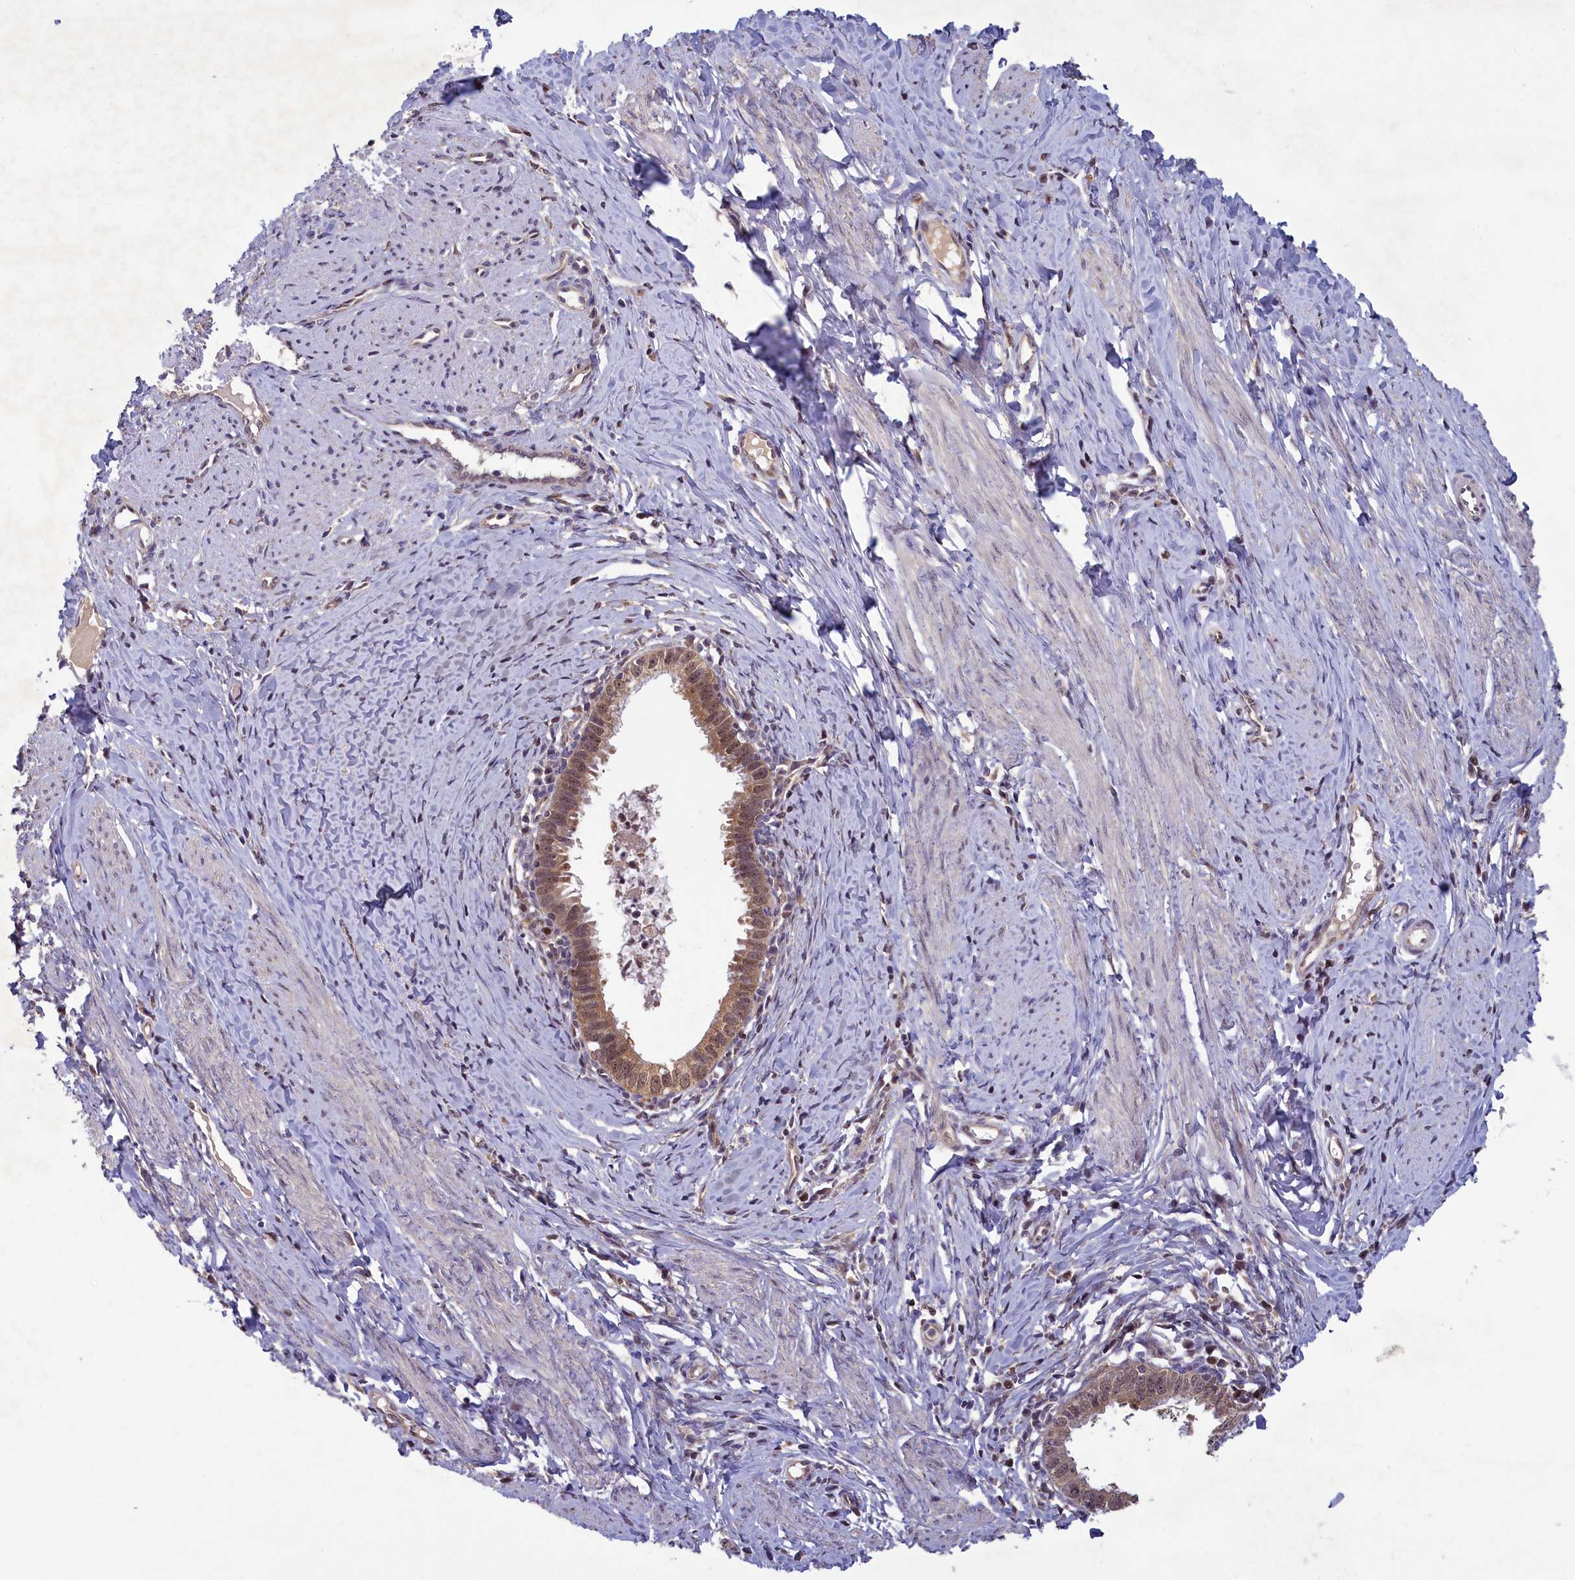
{"staining": {"intensity": "weak", "quantity": ">75%", "location": "cytoplasmic/membranous,nuclear"}, "tissue": "cervical cancer", "cell_type": "Tumor cells", "image_type": "cancer", "snomed": [{"axis": "morphology", "description": "Adenocarcinoma, NOS"}, {"axis": "topography", "description": "Cervix"}], "caption": "This micrograph demonstrates immunohistochemistry staining of cervical cancer (adenocarcinoma), with low weak cytoplasmic/membranous and nuclear positivity in about >75% of tumor cells.", "gene": "NUBP1", "patient": {"sex": "female", "age": 36}}